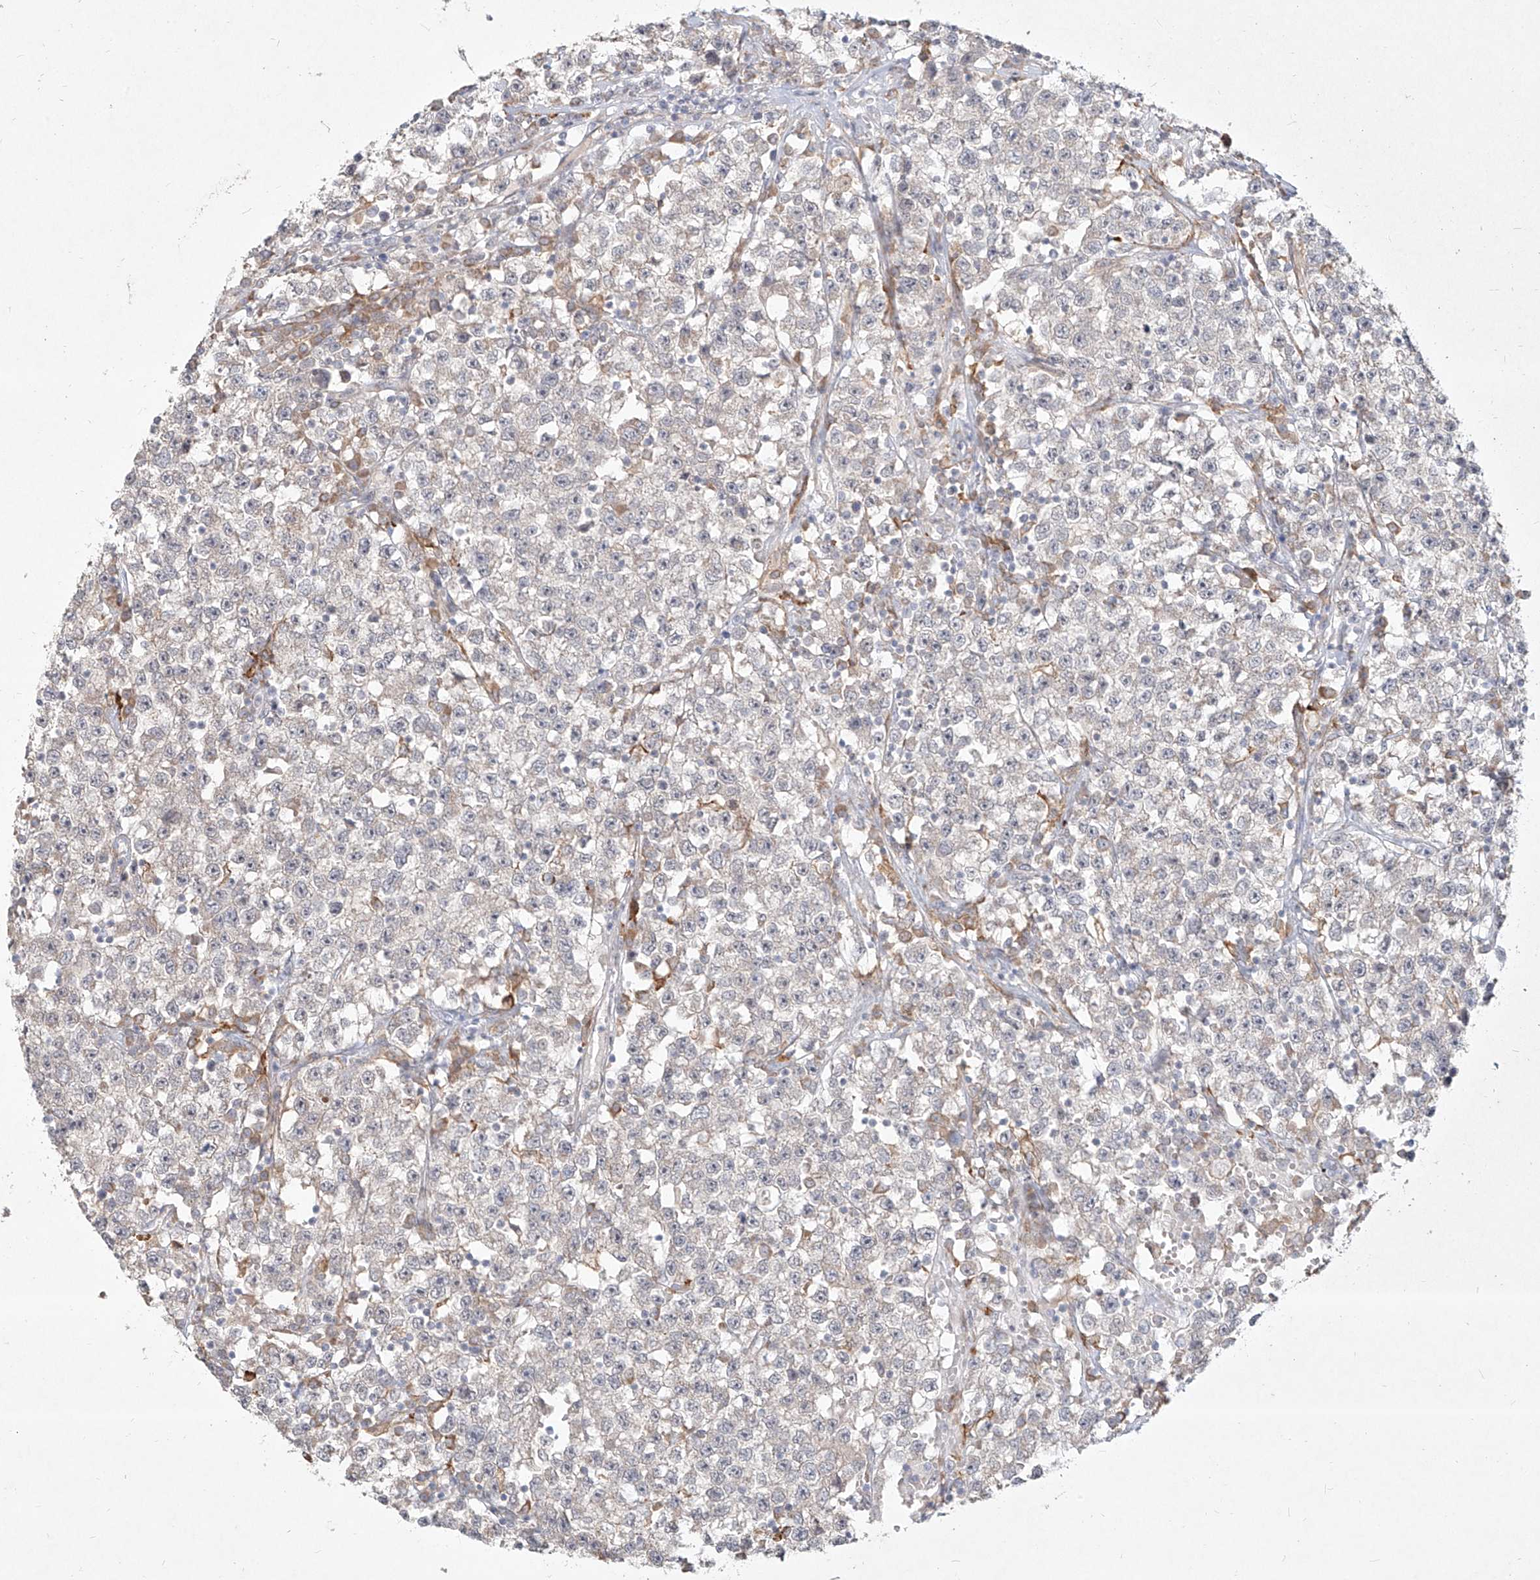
{"staining": {"intensity": "negative", "quantity": "none", "location": "none"}, "tissue": "testis cancer", "cell_type": "Tumor cells", "image_type": "cancer", "snomed": [{"axis": "morphology", "description": "Seminoma, NOS"}, {"axis": "topography", "description": "Testis"}], "caption": "An image of human seminoma (testis) is negative for staining in tumor cells.", "gene": "CD209", "patient": {"sex": "male", "age": 22}}